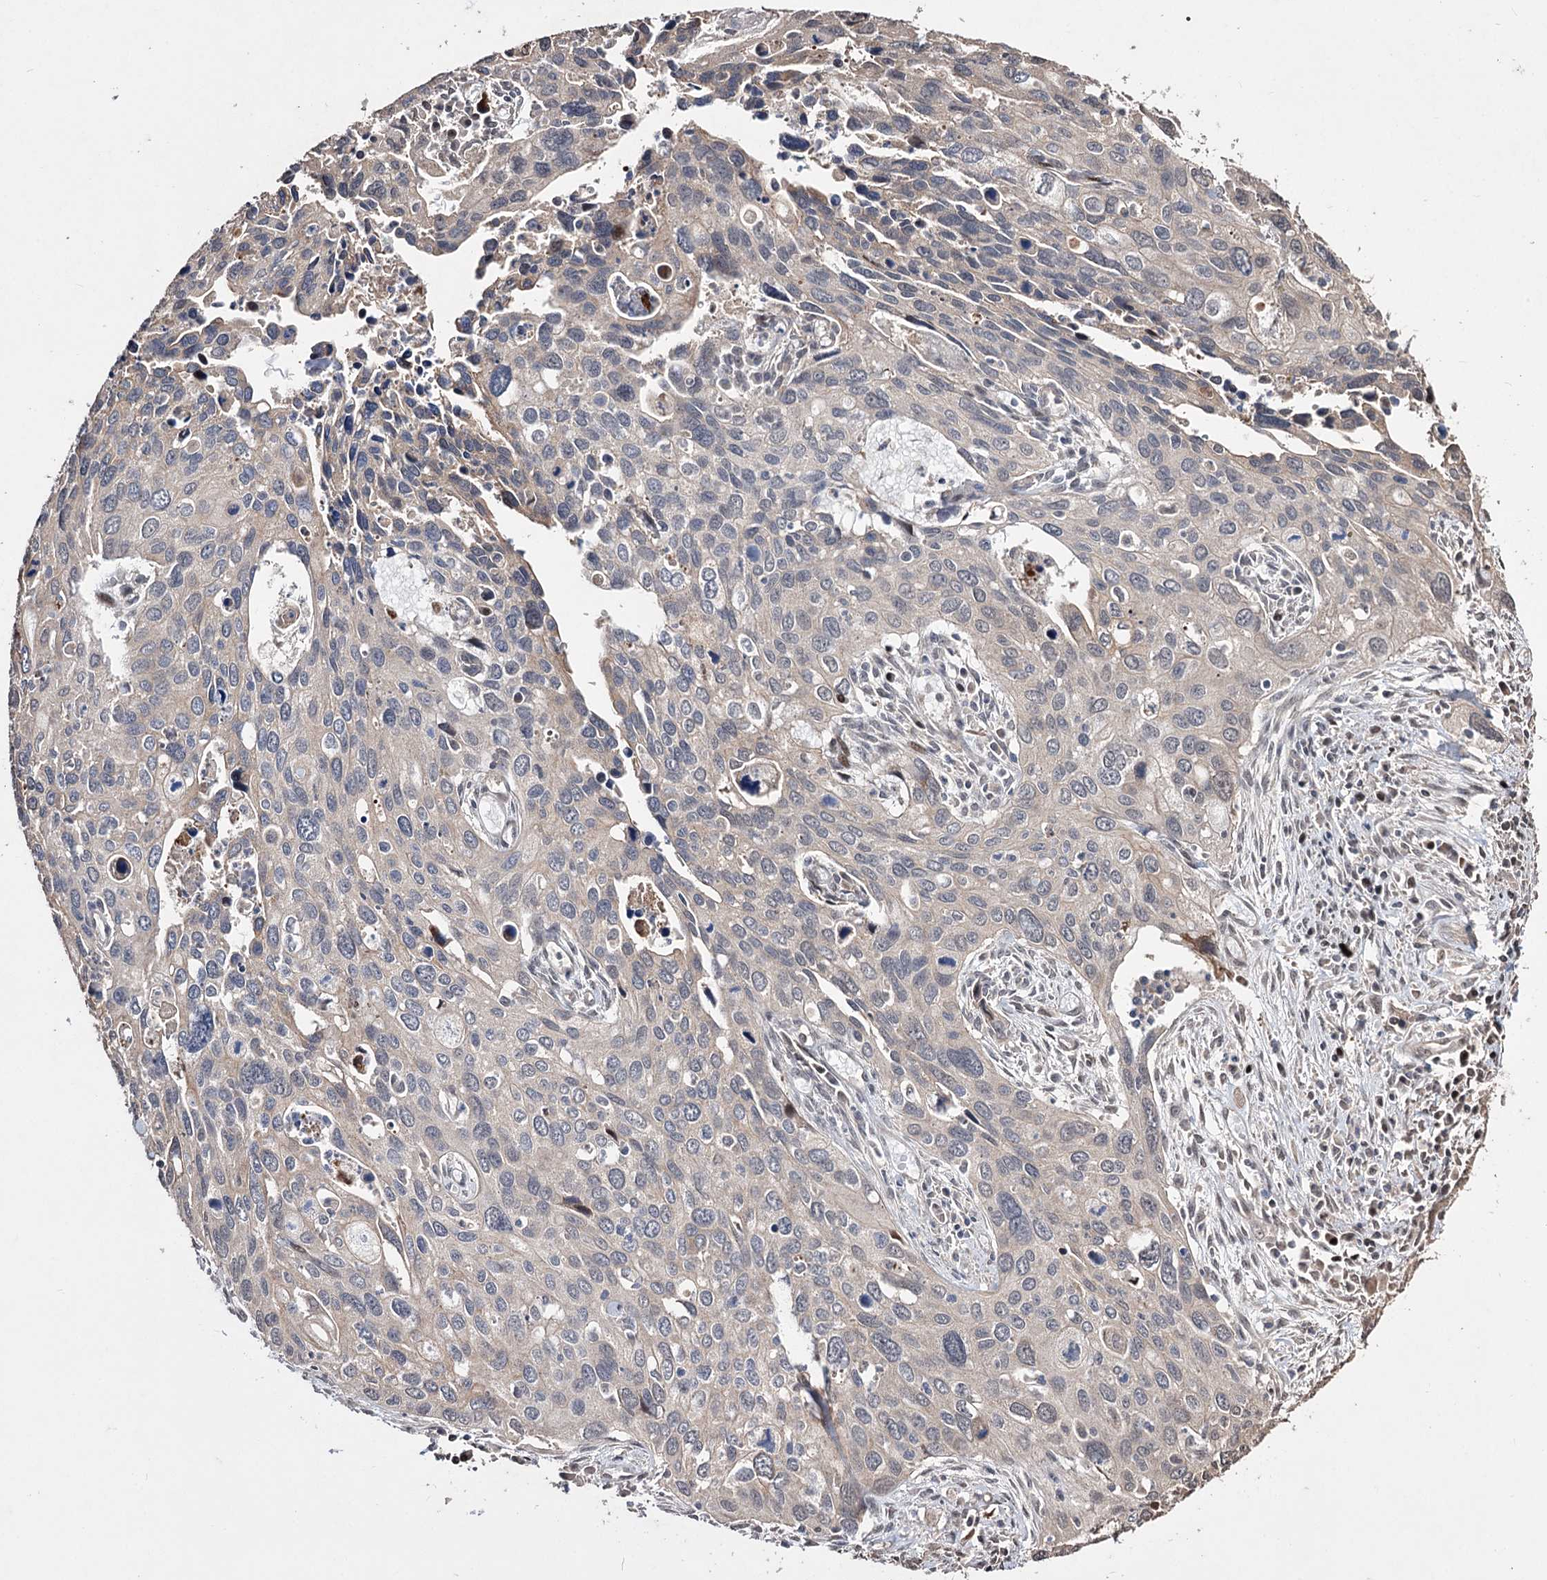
{"staining": {"intensity": "weak", "quantity": "25%-75%", "location": "cytoplasmic/membranous"}, "tissue": "cervical cancer", "cell_type": "Tumor cells", "image_type": "cancer", "snomed": [{"axis": "morphology", "description": "Squamous cell carcinoma, NOS"}, {"axis": "topography", "description": "Cervix"}], "caption": "Immunohistochemistry (IHC) histopathology image of human cervical cancer (squamous cell carcinoma) stained for a protein (brown), which reveals low levels of weak cytoplasmic/membranous positivity in about 25%-75% of tumor cells.", "gene": "CPNE8", "patient": {"sex": "female", "age": 55}}